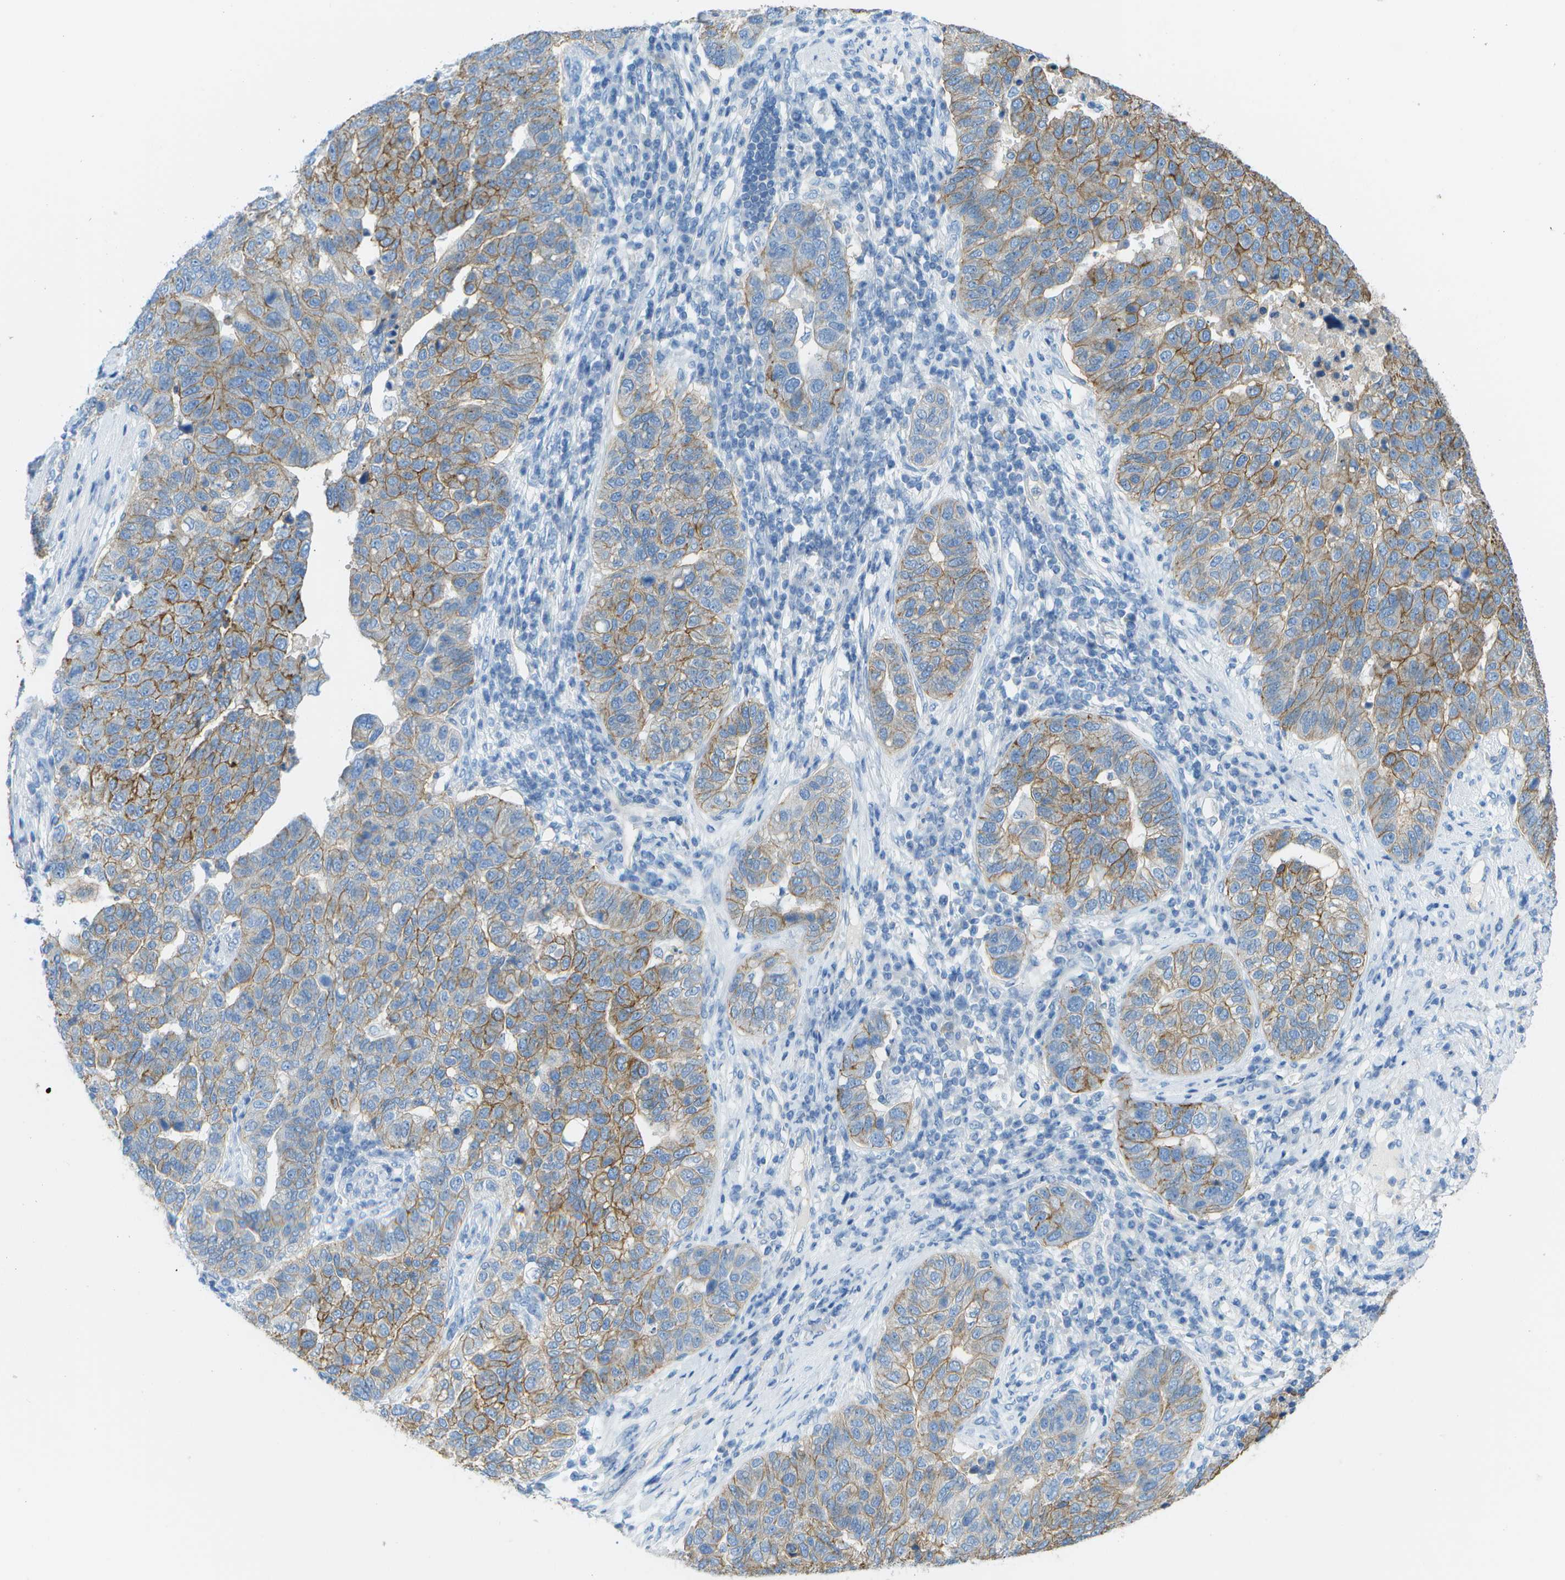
{"staining": {"intensity": "moderate", "quantity": "25%-75%", "location": "cytoplasmic/membranous"}, "tissue": "pancreatic cancer", "cell_type": "Tumor cells", "image_type": "cancer", "snomed": [{"axis": "morphology", "description": "Adenocarcinoma, NOS"}, {"axis": "topography", "description": "Pancreas"}], "caption": "Pancreatic cancer (adenocarcinoma) tissue demonstrates moderate cytoplasmic/membranous expression in approximately 25%-75% of tumor cells The protein is shown in brown color, while the nuclei are stained blue.", "gene": "CD46", "patient": {"sex": "female", "age": 61}}